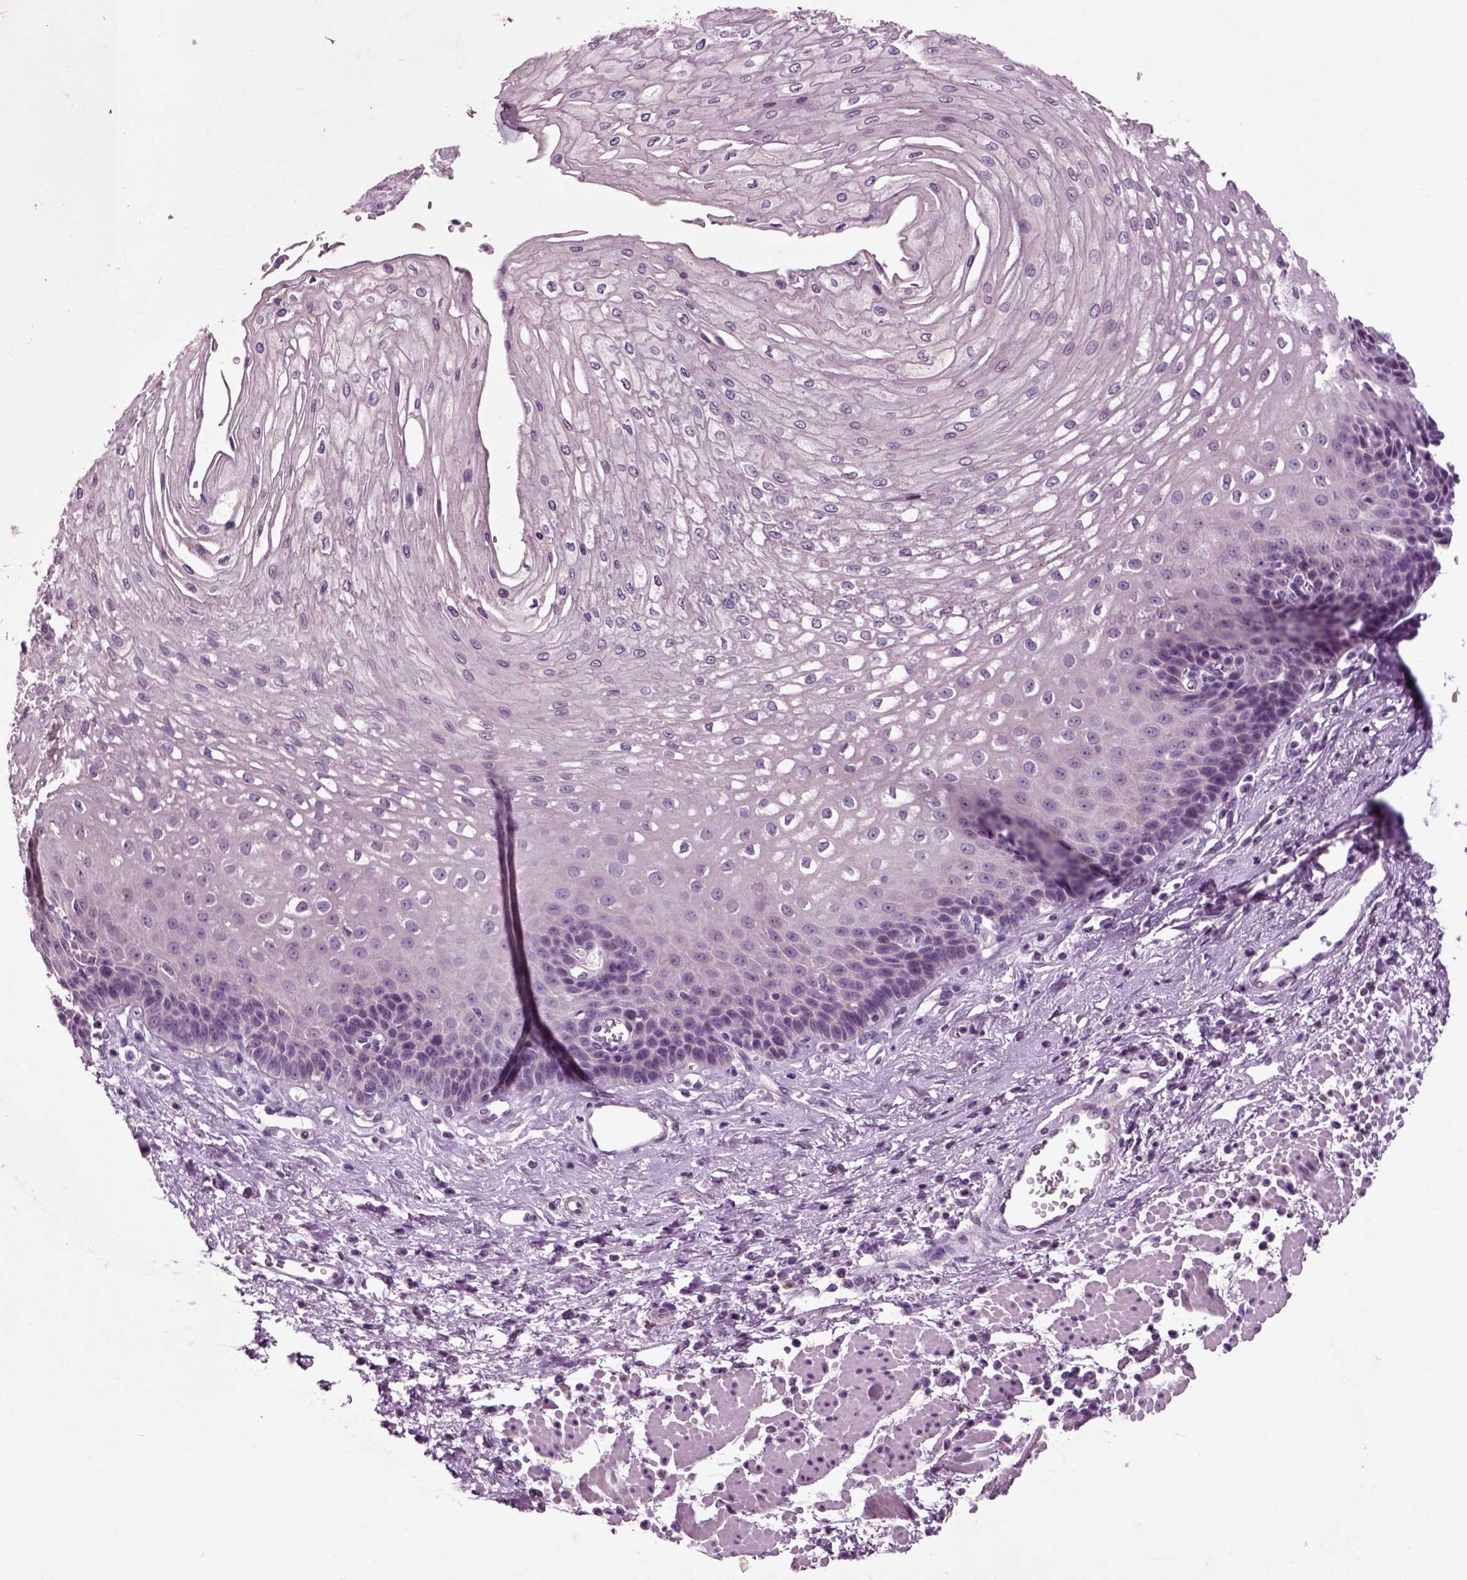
{"staining": {"intensity": "negative", "quantity": "none", "location": "none"}, "tissue": "esophagus", "cell_type": "Squamous epithelial cells", "image_type": "normal", "snomed": [{"axis": "morphology", "description": "Normal tissue, NOS"}, {"axis": "topography", "description": "Esophagus"}], "caption": "Immunohistochemical staining of benign human esophagus exhibits no significant positivity in squamous epithelial cells. Nuclei are stained in blue.", "gene": "CRHR1", "patient": {"sex": "female", "age": 62}}